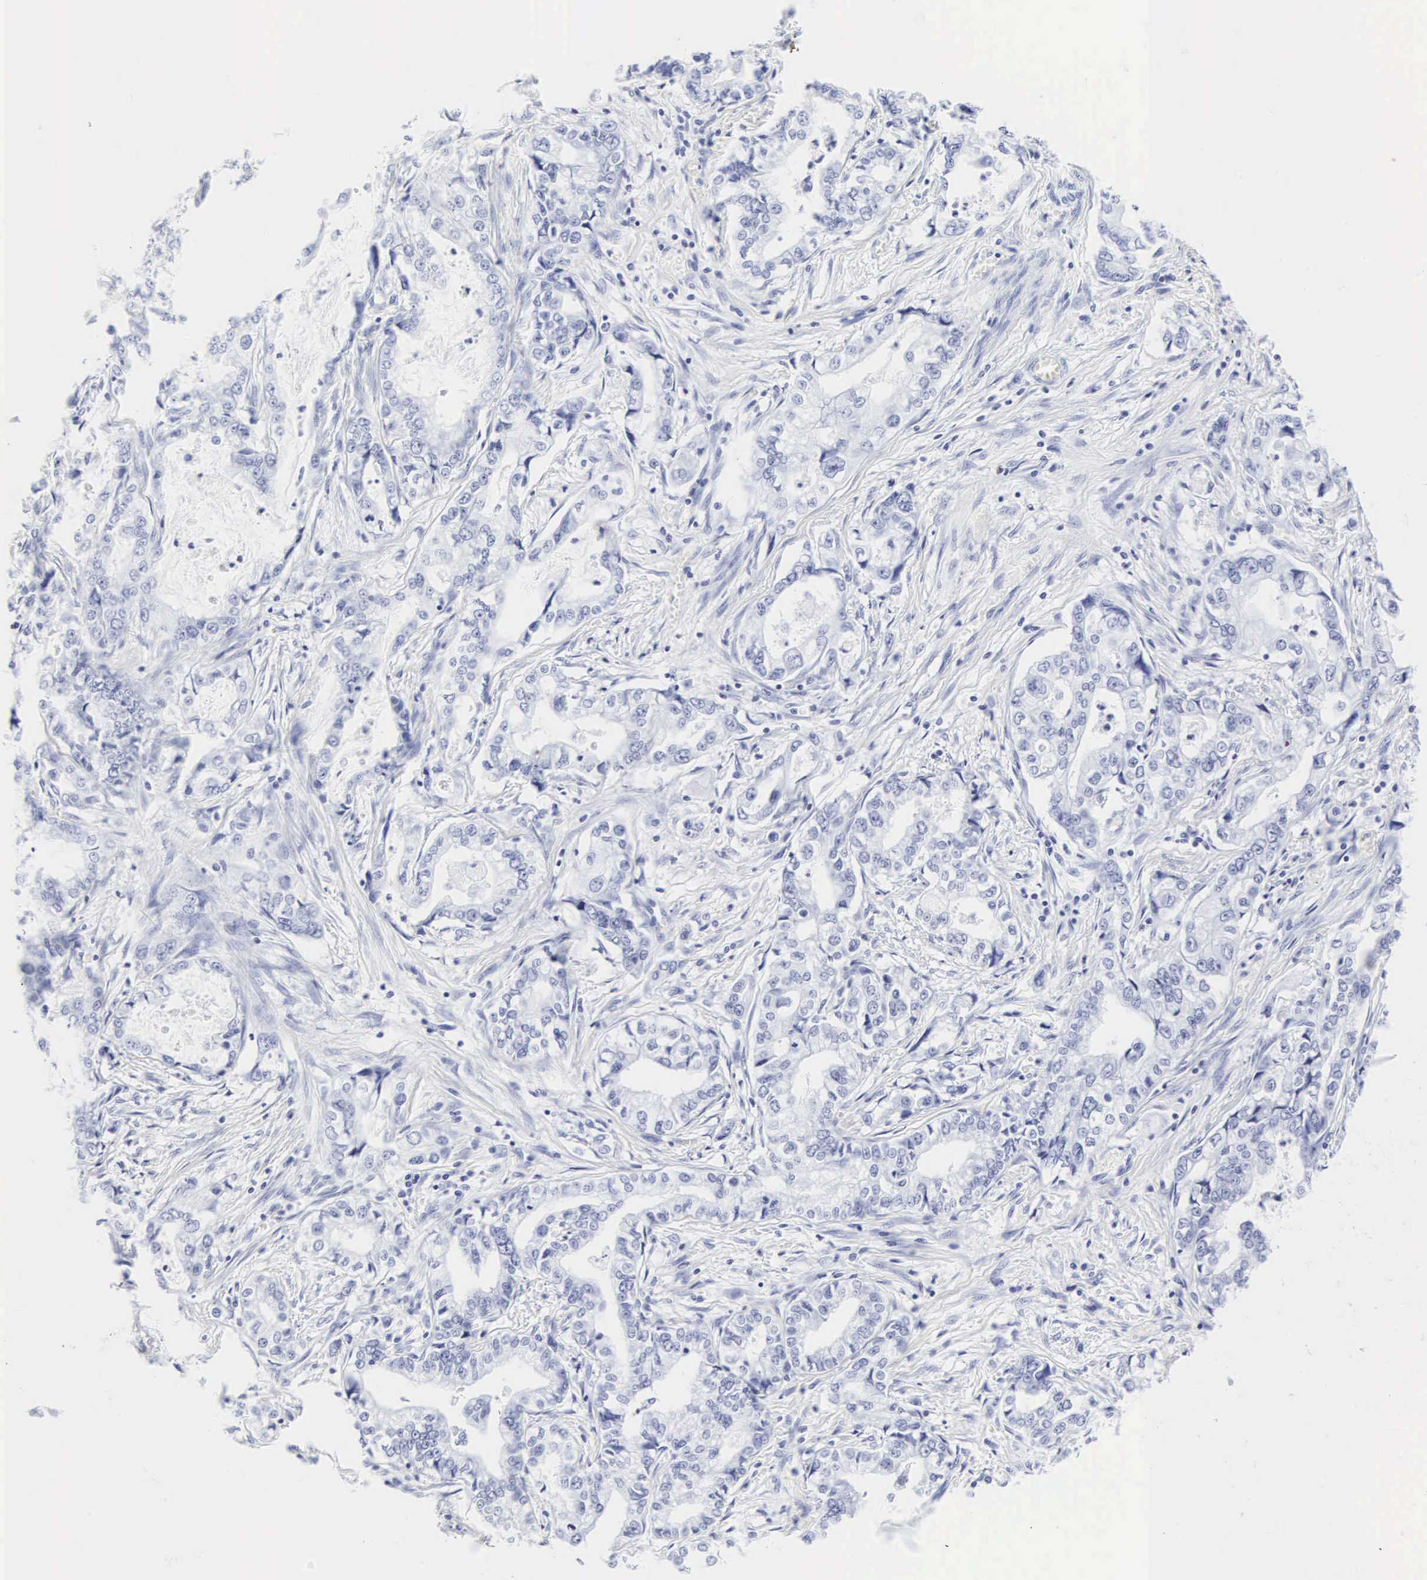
{"staining": {"intensity": "negative", "quantity": "none", "location": "none"}, "tissue": "stomach cancer", "cell_type": "Tumor cells", "image_type": "cancer", "snomed": [{"axis": "morphology", "description": "Adenocarcinoma, NOS"}, {"axis": "topography", "description": "Pancreas"}, {"axis": "topography", "description": "Stomach, upper"}], "caption": "A high-resolution histopathology image shows immunohistochemistry (IHC) staining of stomach cancer, which demonstrates no significant positivity in tumor cells.", "gene": "CGB3", "patient": {"sex": "male", "age": 77}}